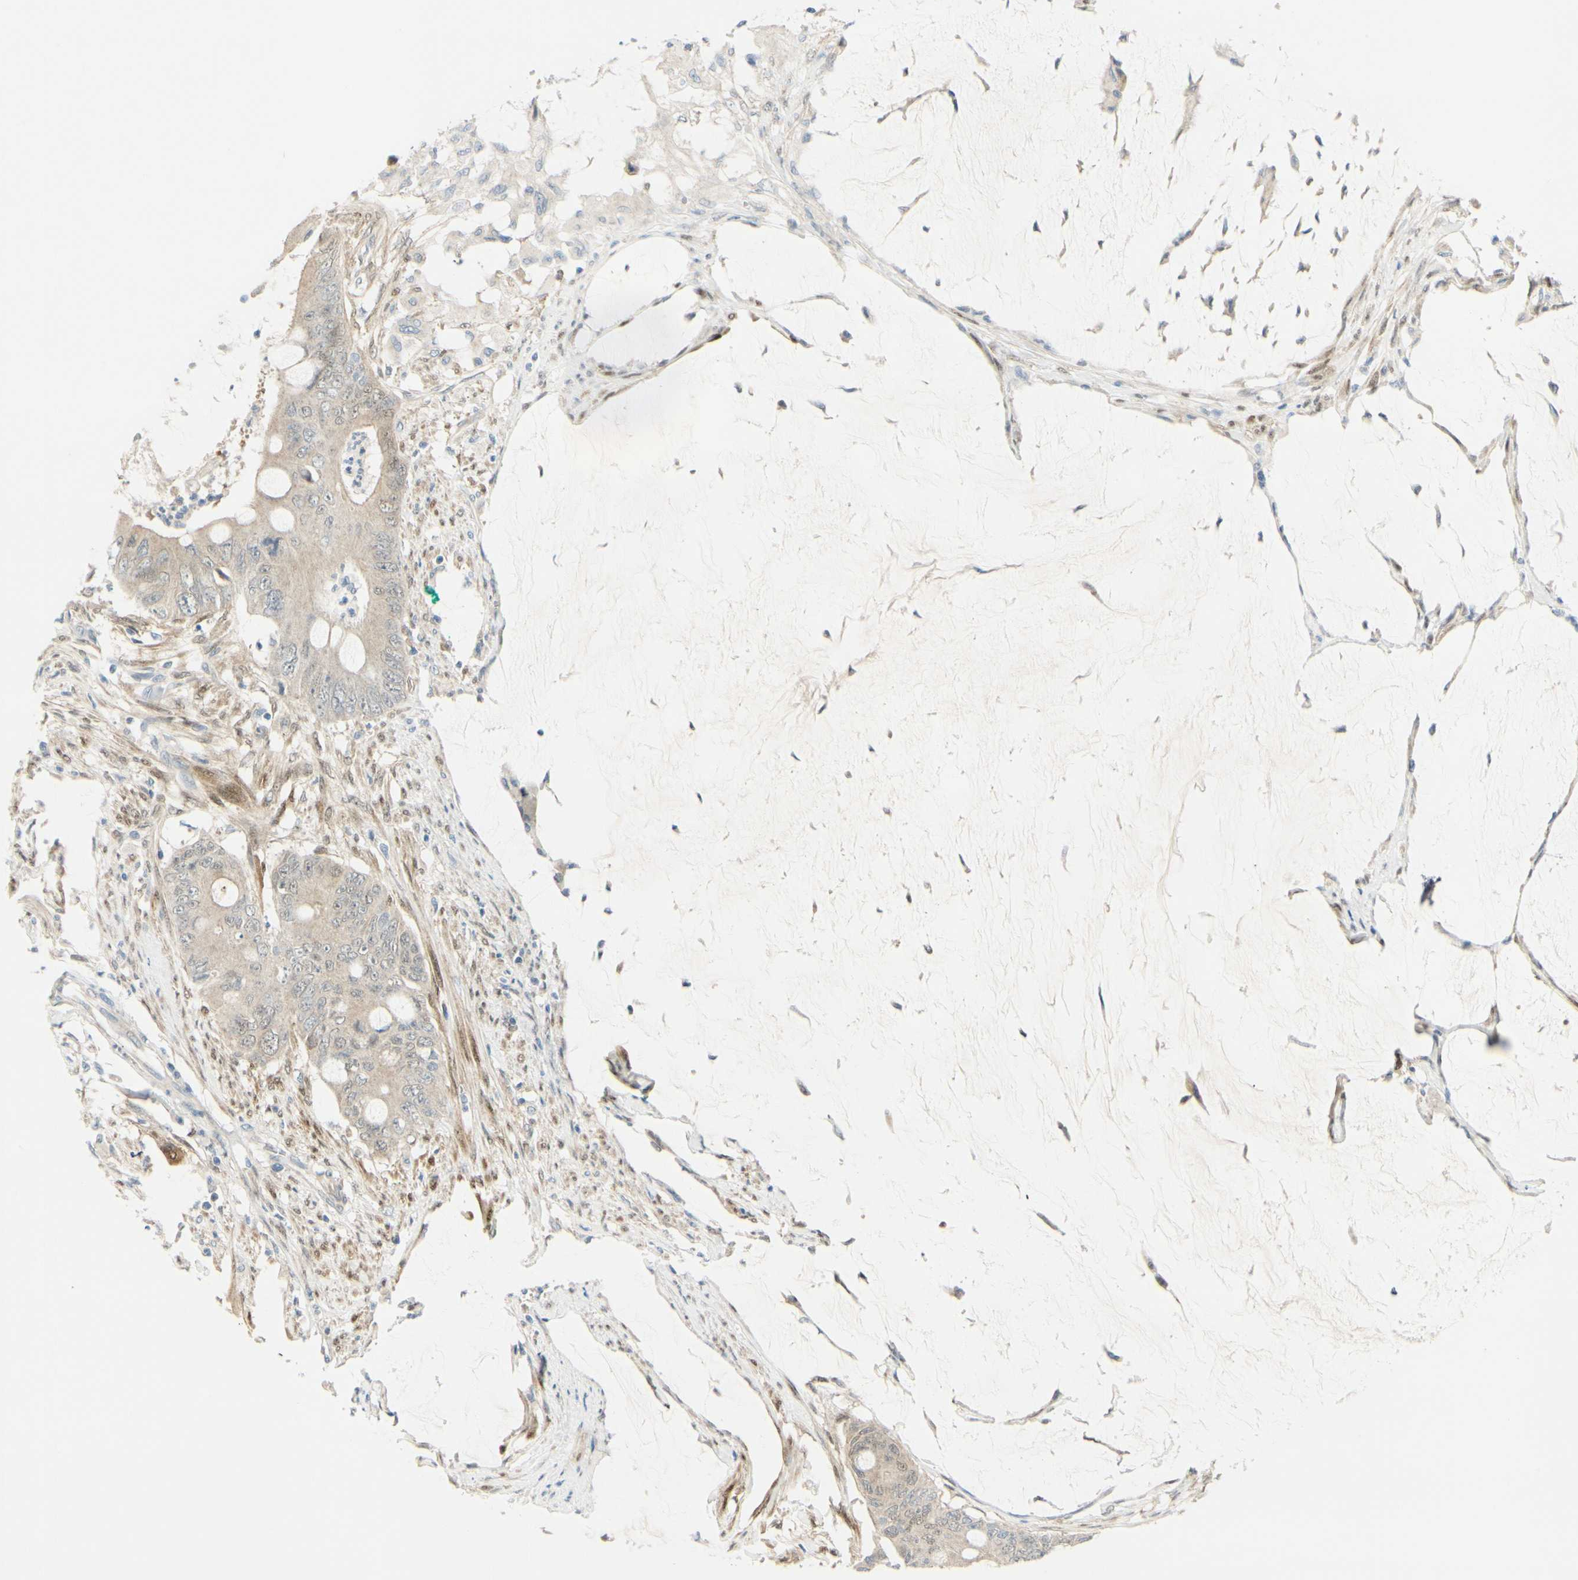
{"staining": {"intensity": "weak", "quantity": "25%-75%", "location": "cytoplasmic/membranous"}, "tissue": "colorectal cancer", "cell_type": "Tumor cells", "image_type": "cancer", "snomed": [{"axis": "morphology", "description": "Adenocarcinoma, NOS"}, {"axis": "topography", "description": "Rectum"}], "caption": "Immunohistochemistry micrograph of neoplastic tissue: colorectal adenocarcinoma stained using IHC demonstrates low levels of weak protein expression localized specifically in the cytoplasmic/membranous of tumor cells, appearing as a cytoplasmic/membranous brown color.", "gene": "FHL2", "patient": {"sex": "female", "age": 77}}